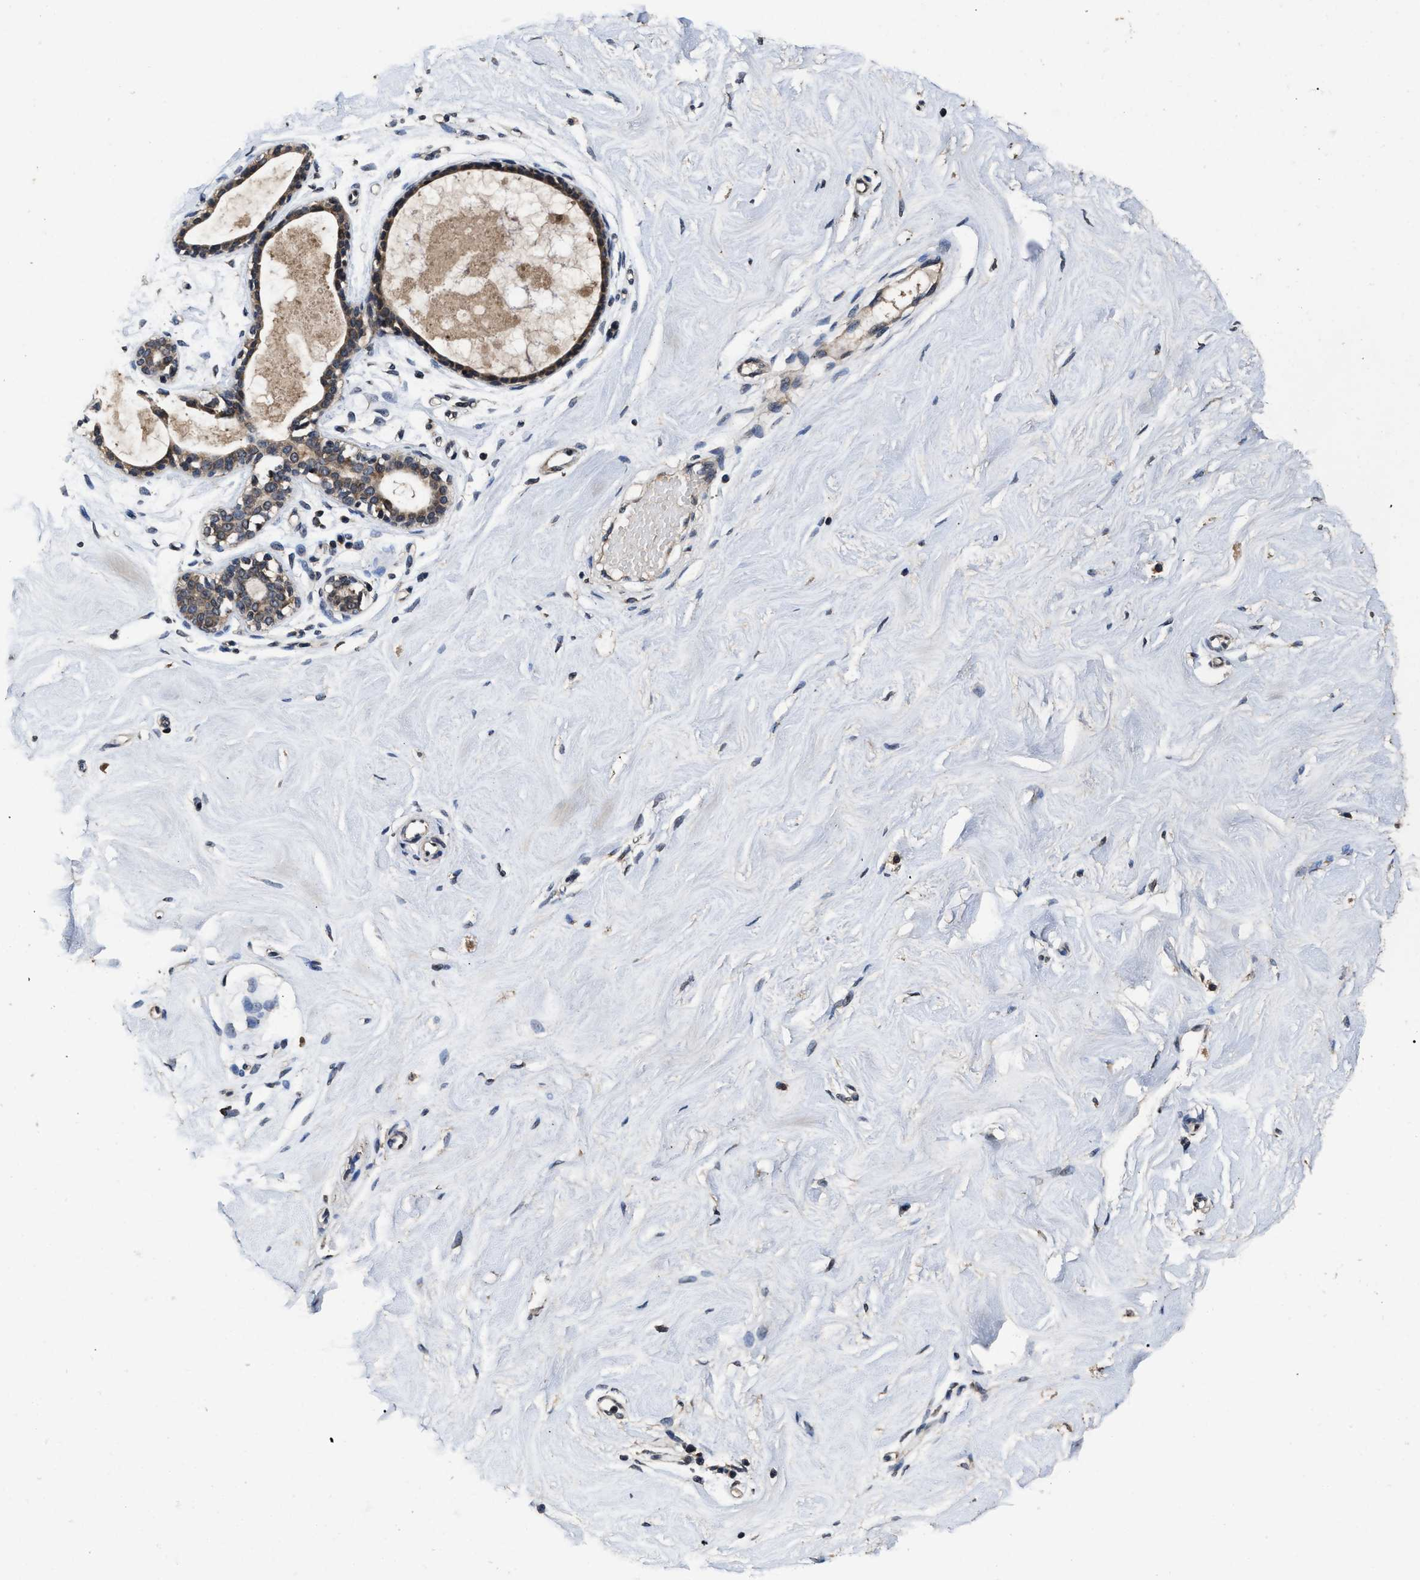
{"staining": {"intensity": "weak", "quantity": ">75%", "location": "cytoplasmic/membranous"}, "tissue": "breast", "cell_type": "Adipocytes", "image_type": "normal", "snomed": [{"axis": "morphology", "description": "Normal tissue, NOS"}, {"axis": "topography", "description": "Breast"}], "caption": "DAB (3,3'-diaminobenzidine) immunohistochemical staining of benign breast exhibits weak cytoplasmic/membranous protein positivity in about >75% of adipocytes.", "gene": "EBAG9", "patient": {"sex": "female", "age": 23}}